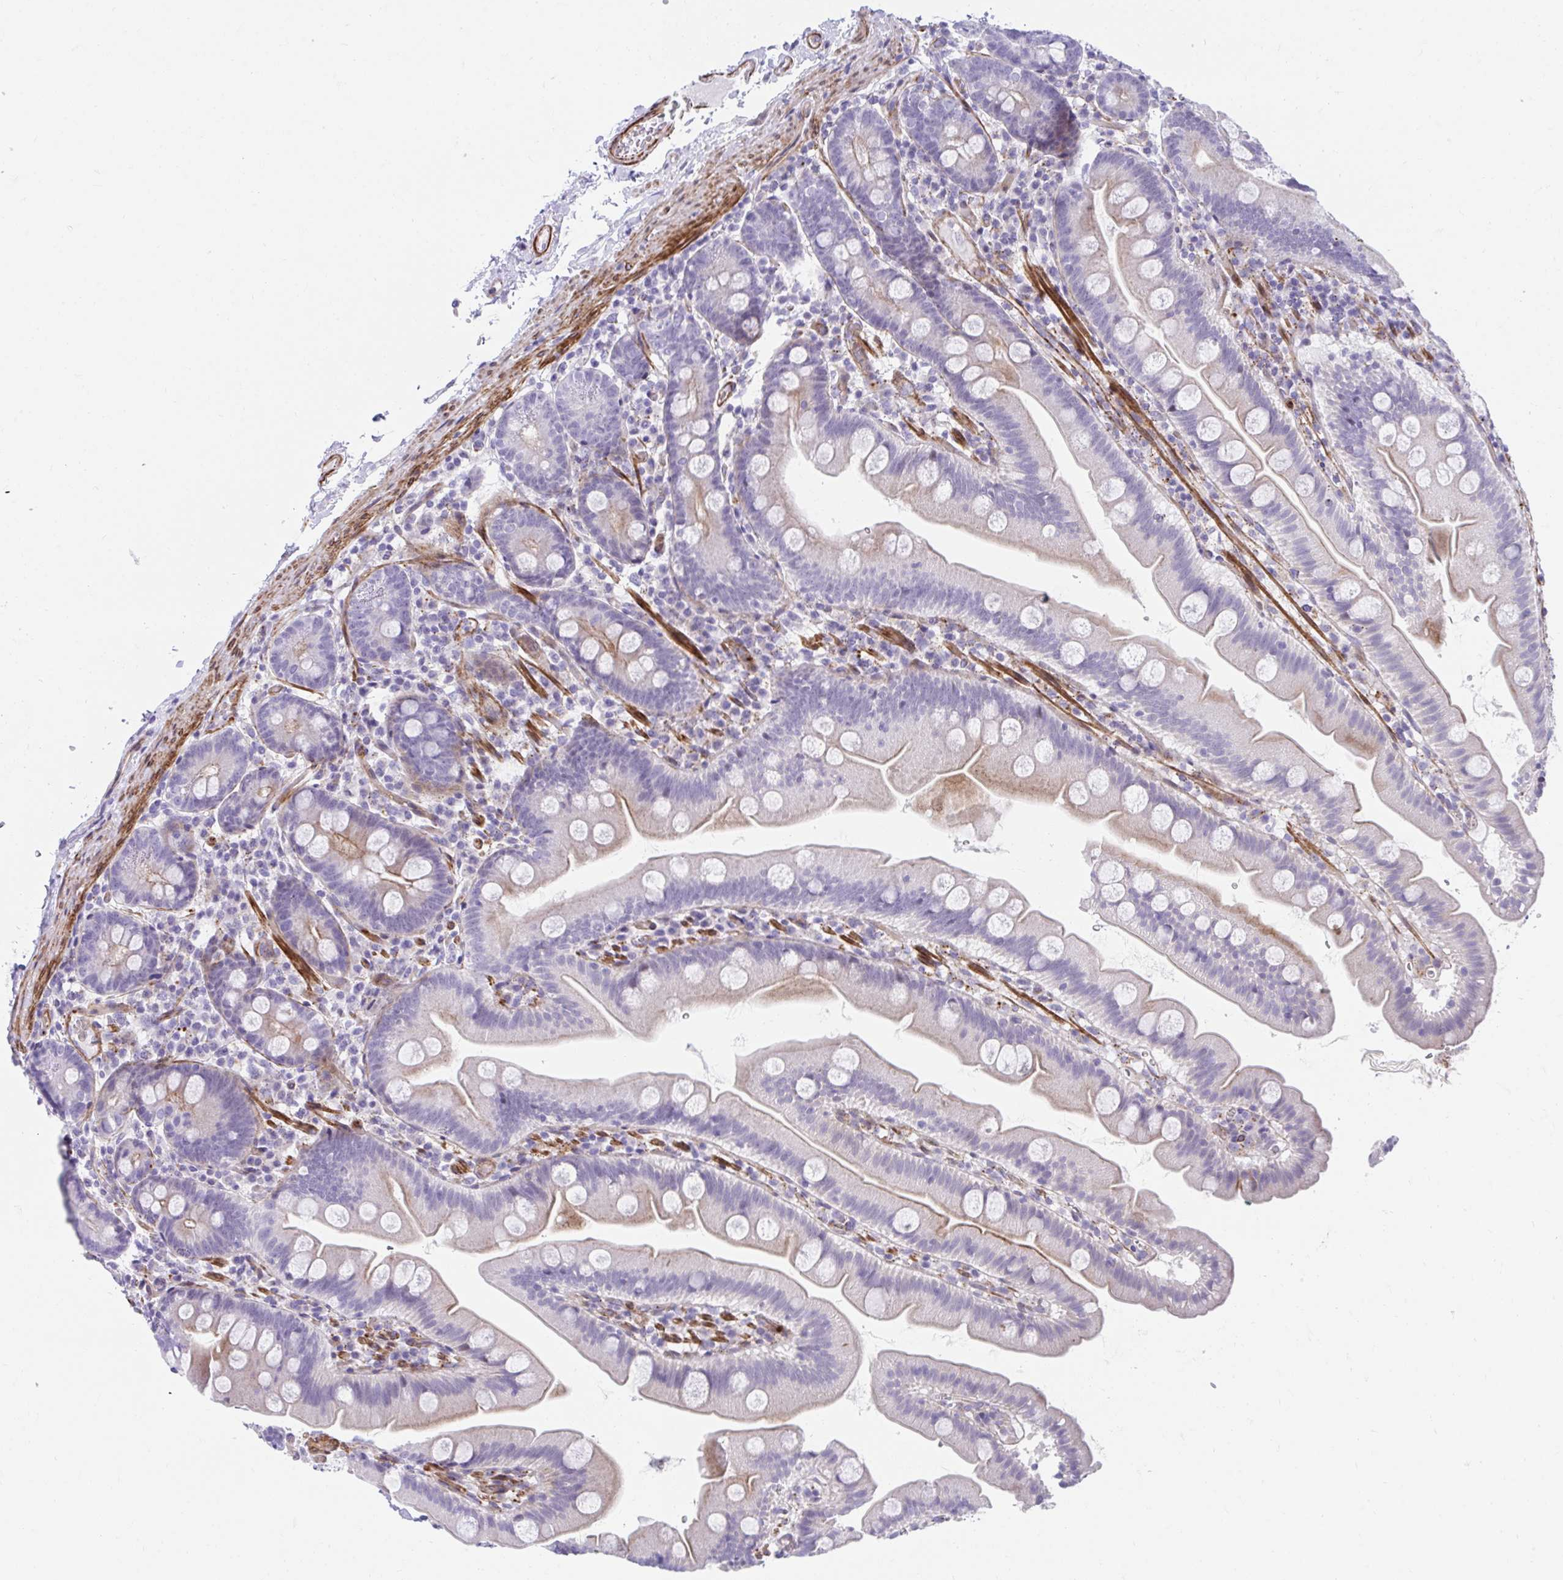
{"staining": {"intensity": "moderate", "quantity": "<25%", "location": "cytoplasmic/membranous"}, "tissue": "small intestine", "cell_type": "Glandular cells", "image_type": "normal", "snomed": [{"axis": "morphology", "description": "Normal tissue, NOS"}, {"axis": "topography", "description": "Small intestine"}], "caption": "Immunohistochemical staining of normal human small intestine reveals low levels of moderate cytoplasmic/membranous positivity in about <25% of glandular cells. The staining is performed using DAB (3,3'-diaminobenzidine) brown chromogen to label protein expression. The nuclei are counter-stained blue using hematoxylin.", "gene": "CSTB", "patient": {"sex": "female", "age": 68}}